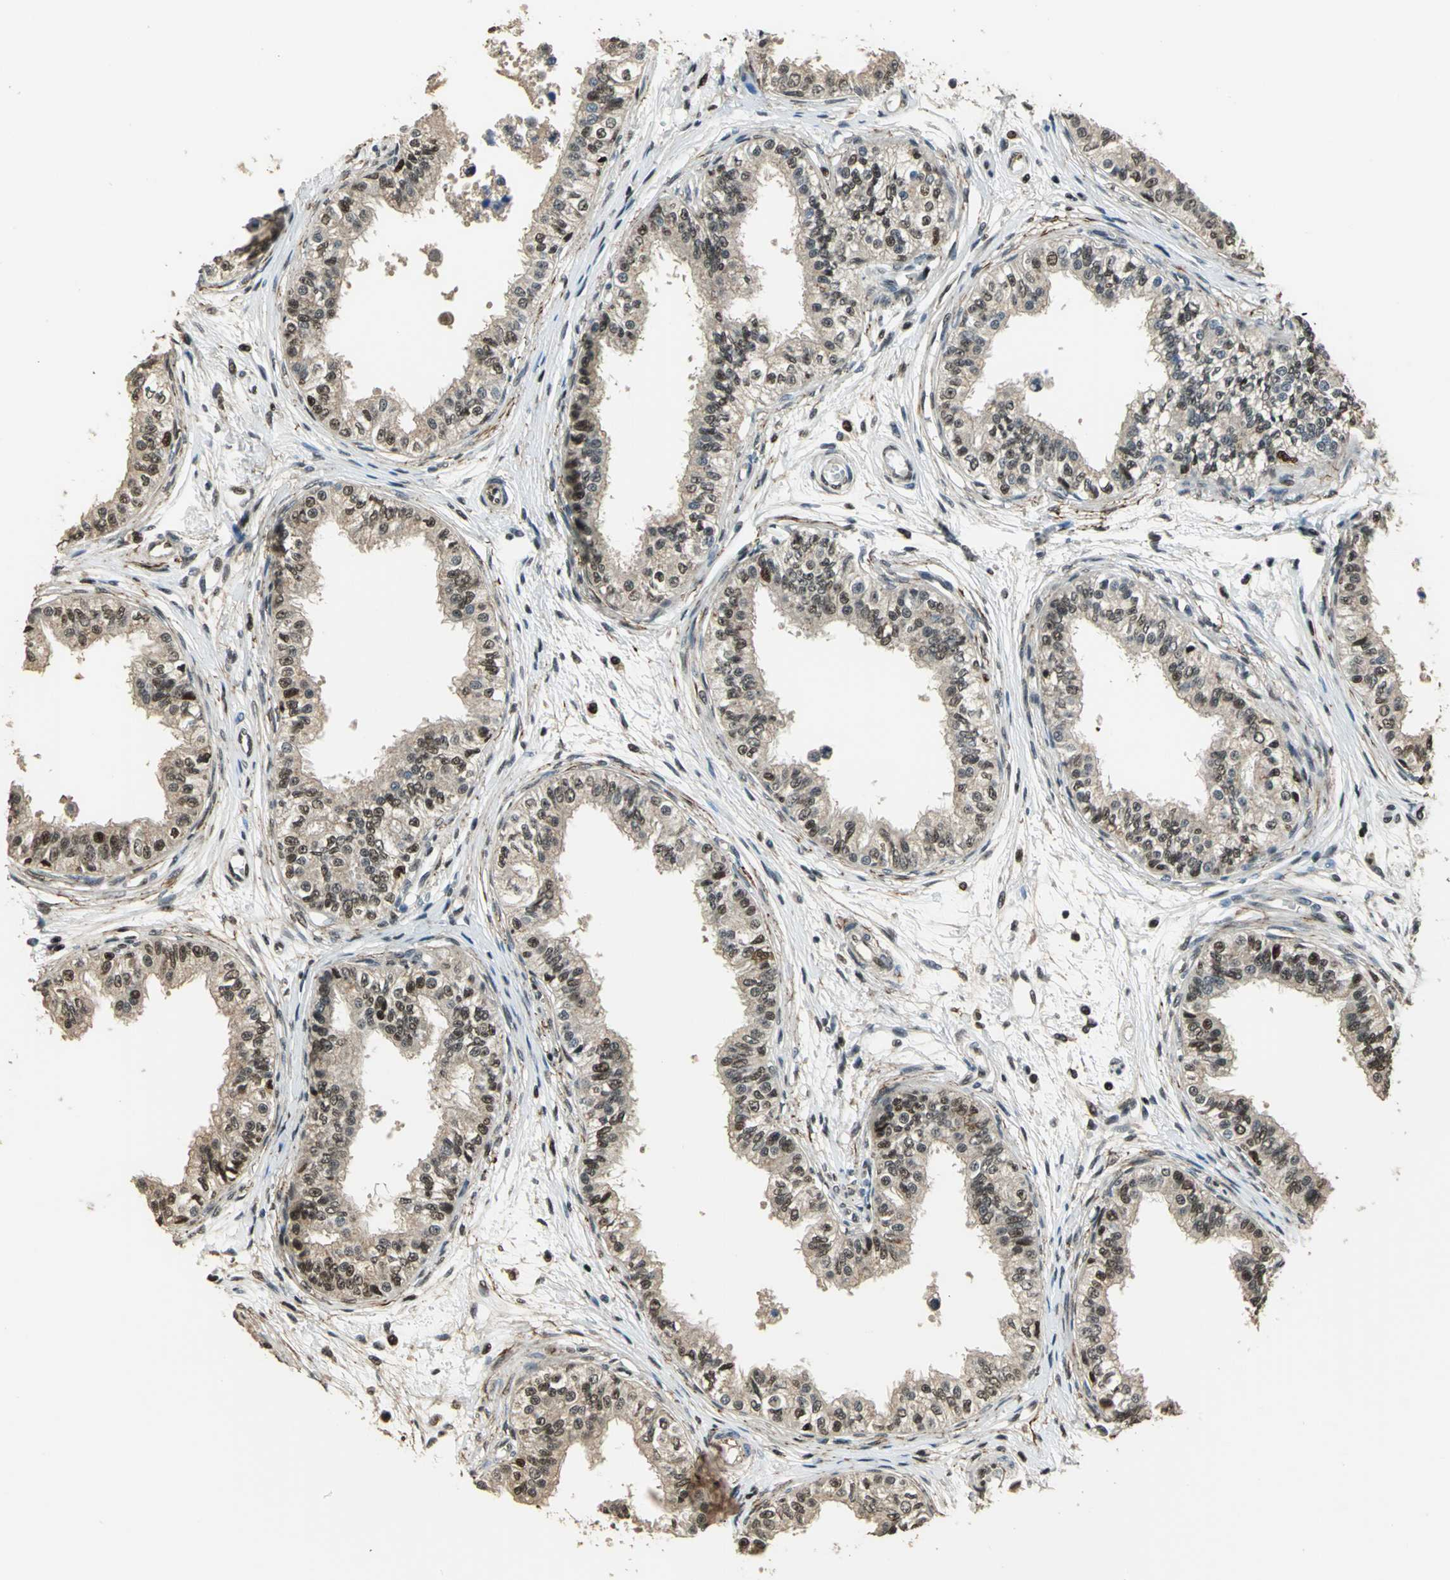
{"staining": {"intensity": "moderate", "quantity": ">75%", "location": "cytoplasmic/membranous,nuclear"}, "tissue": "epididymis", "cell_type": "Glandular cells", "image_type": "normal", "snomed": [{"axis": "morphology", "description": "Normal tissue, NOS"}, {"axis": "morphology", "description": "Adenocarcinoma, metastatic, NOS"}, {"axis": "topography", "description": "Testis"}, {"axis": "topography", "description": "Epididymis"}], "caption": "Unremarkable epididymis was stained to show a protein in brown. There is medium levels of moderate cytoplasmic/membranous,nuclear expression in about >75% of glandular cells. (DAB (3,3'-diaminobenzidine) IHC with brightfield microscopy, high magnification).", "gene": "MIS18BP1", "patient": {"sex": "male", "age": 26}}